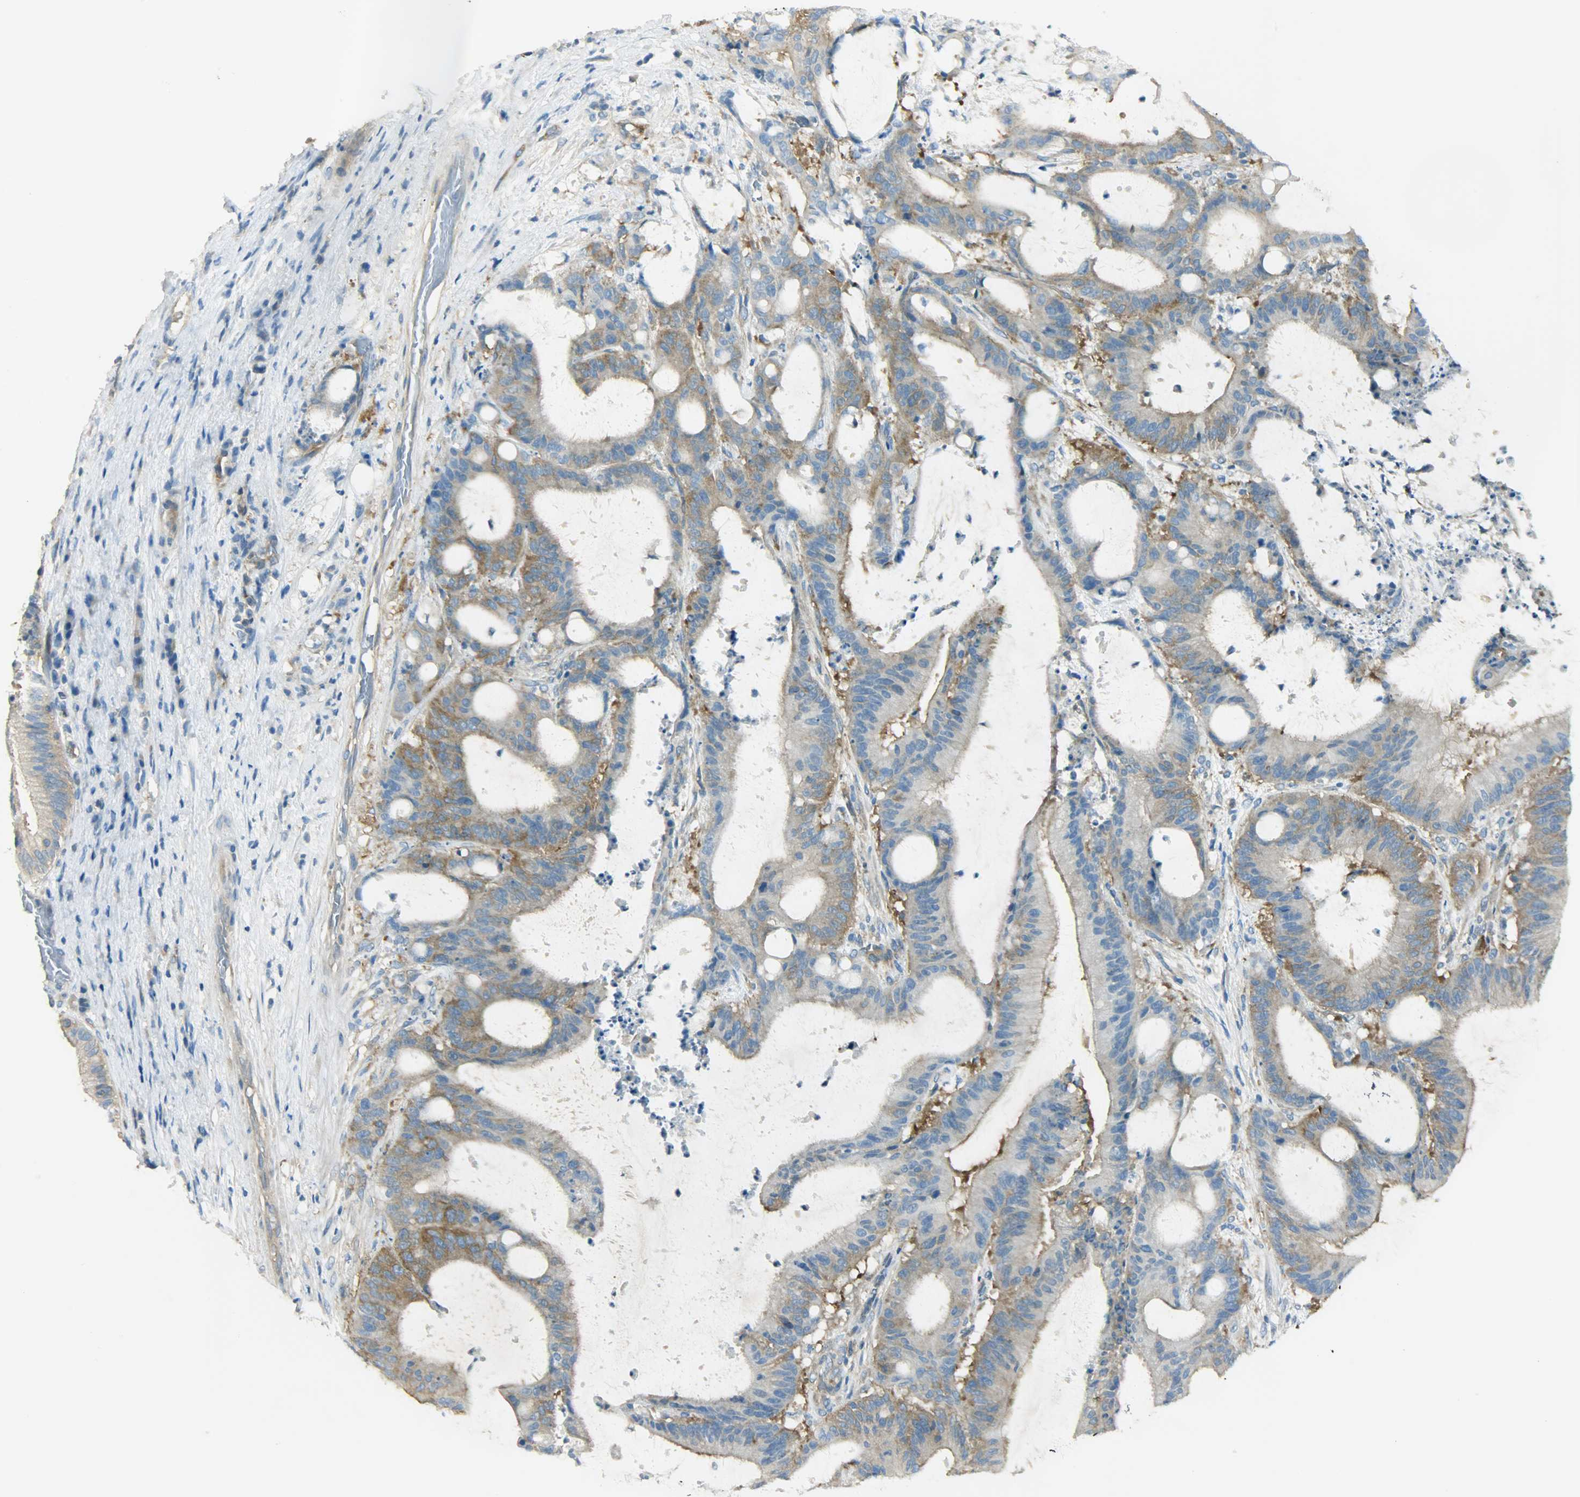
{"staining": {"intensity": "weak", "quantity": ">75%", "location": "cytoplasmic/membranous"}, "tissue": "liver cancer", "cell_type": "Tumor cells", "image_type": "cancer", "snomed": [{"axis": "morphology", "description": "Cholangiocarcinoma"}, {"axis": "topography", "description": "Liver"}], "caption": "A histopathology image showing weak cytoplasmic/membranous positivity in about >75% of tumor cells in liver cancer (cholangiocarcinoma), as visualized by brown immunohistochemical staining.", "gene": "TSC22D2", "patient": {"sex": "female", "age": 73}}